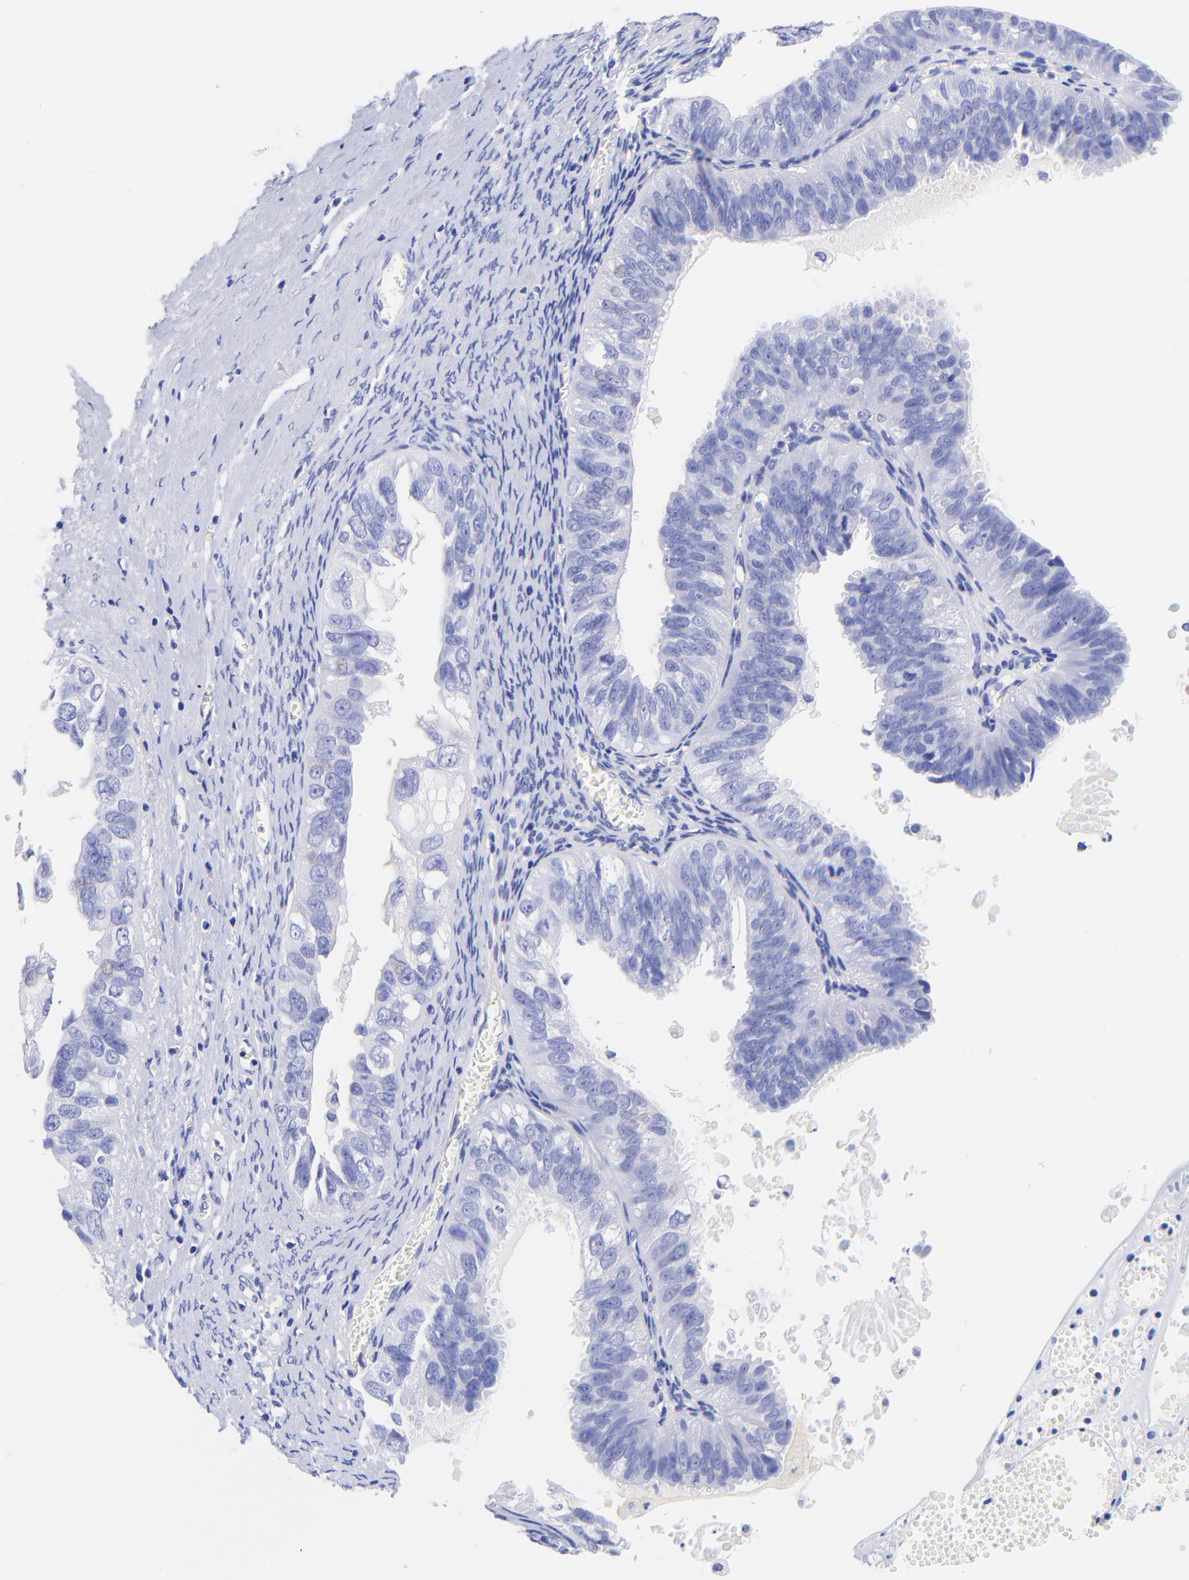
{"staining": {"intensity": "negative", "quantity": "none", "location": "none"}, "tissue": "ovarian cancer", "cell_type": "Tumor cells", "image_type": "cancer", "snomed": [{"axis": "morphology", "description": "Carcinoma, endometroid"}, {"axis": "topography", "description": "Ovary"}], "caption": "Endometroid carcinoma (ovarian) stained for a protein using immunohistochemistry demonstrates no positivity tumor cells.", "gene": "GPHN", "patient": {"sex": "female", "age": 85}}